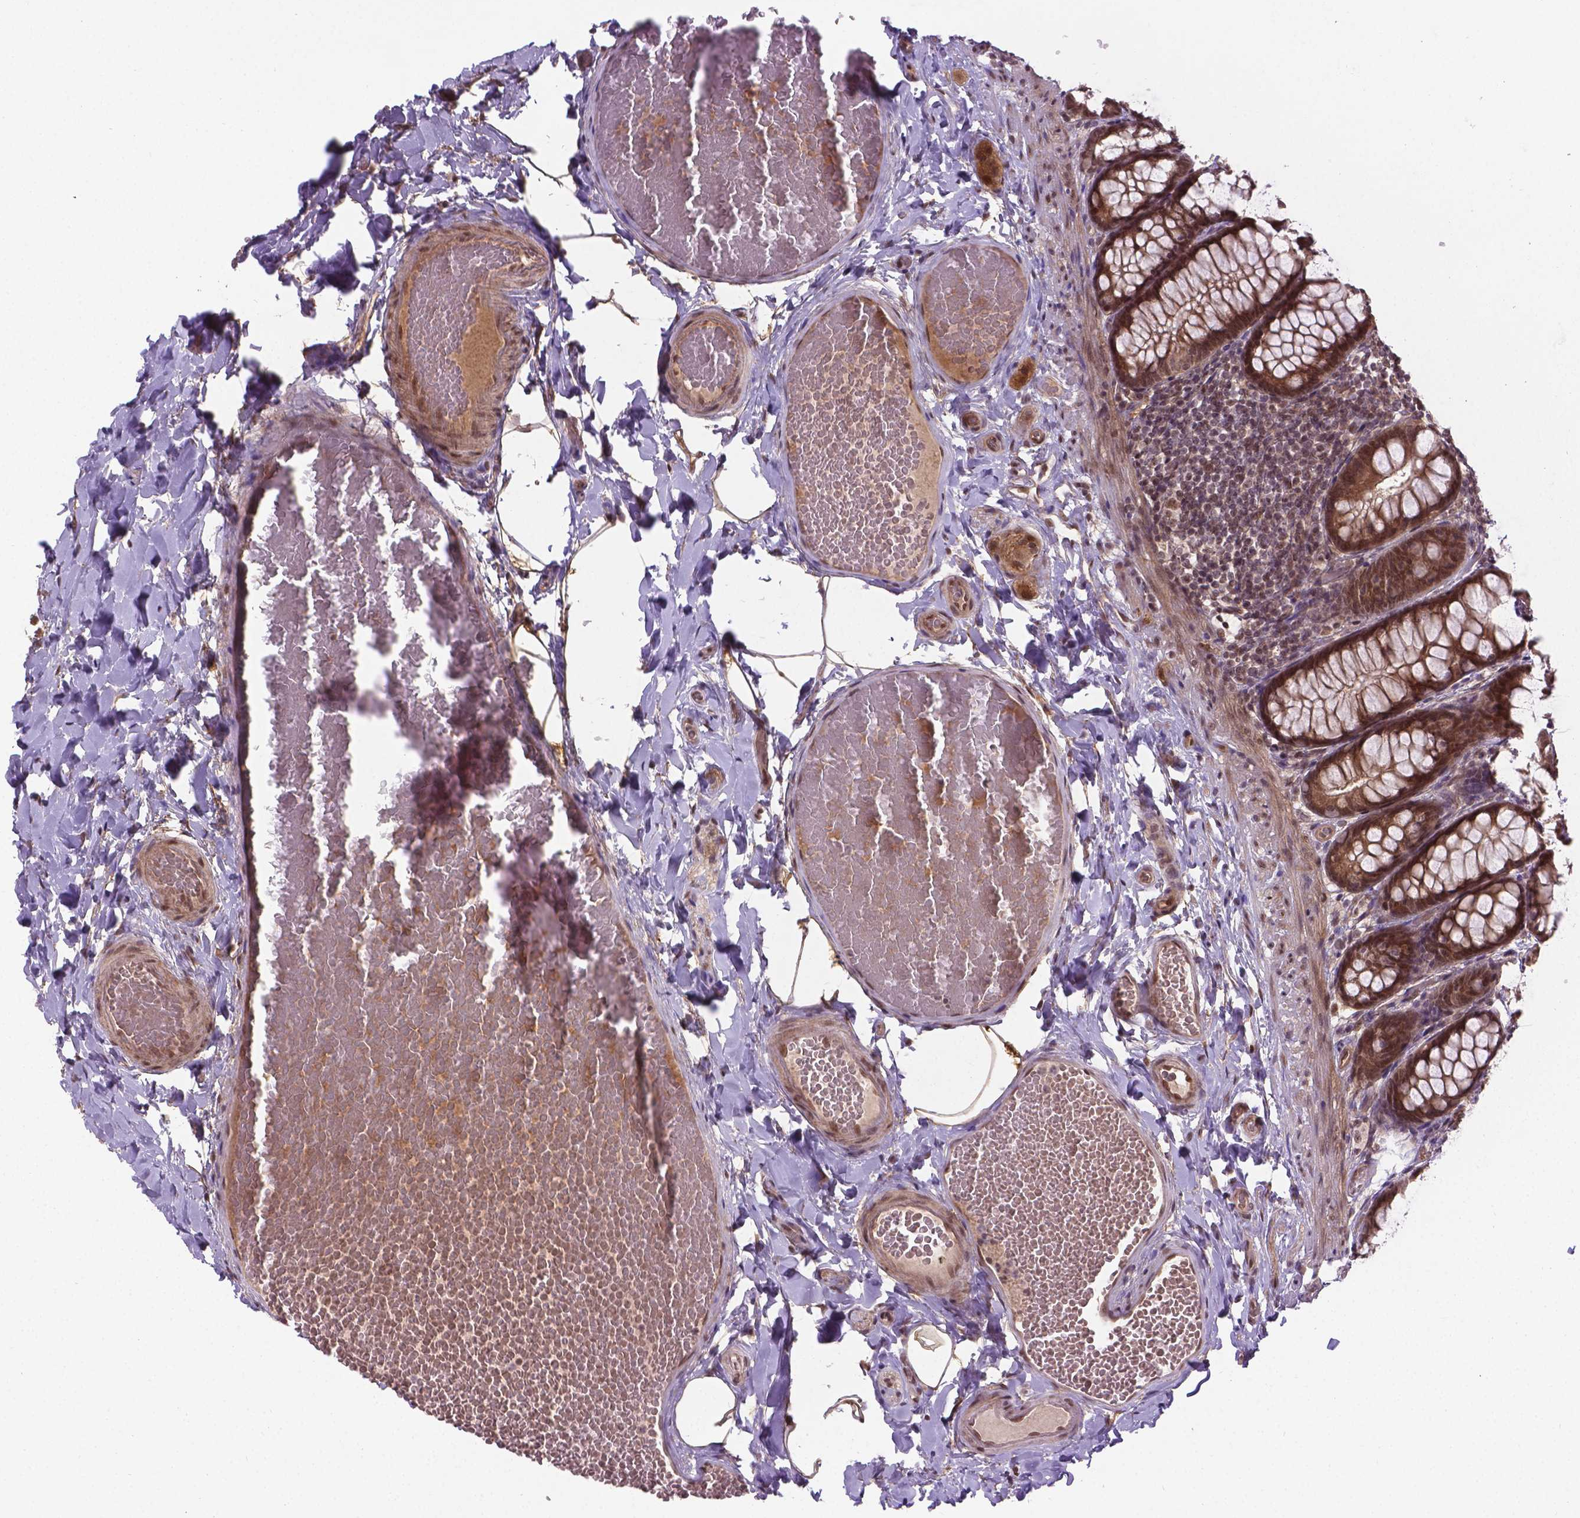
{"staining": {"intensity": "moderate", "quantity": ">75%", "location": "cytoplasmic/membranous,nuclear"}, "tissue": "colon", "cell_type": "Endothelial cells", "image_type": "normal", "snomed": [{"axis": "morphology", "description": "Normal tissue, NOS"}, {"axis": "topography", "description": "Colon"}], "caption": "Immunohistochemistry (DAB) staining of unremarkable human colon exhibits moderate cytoplasmic/membranous,nuclear protein positivity in approximately >75% of endothelial cells. (Brightfield microscopy of DAB IHC at high magnification).", "gene": "ANKRD54", "patient": {"sex": "male", "age": 47}}